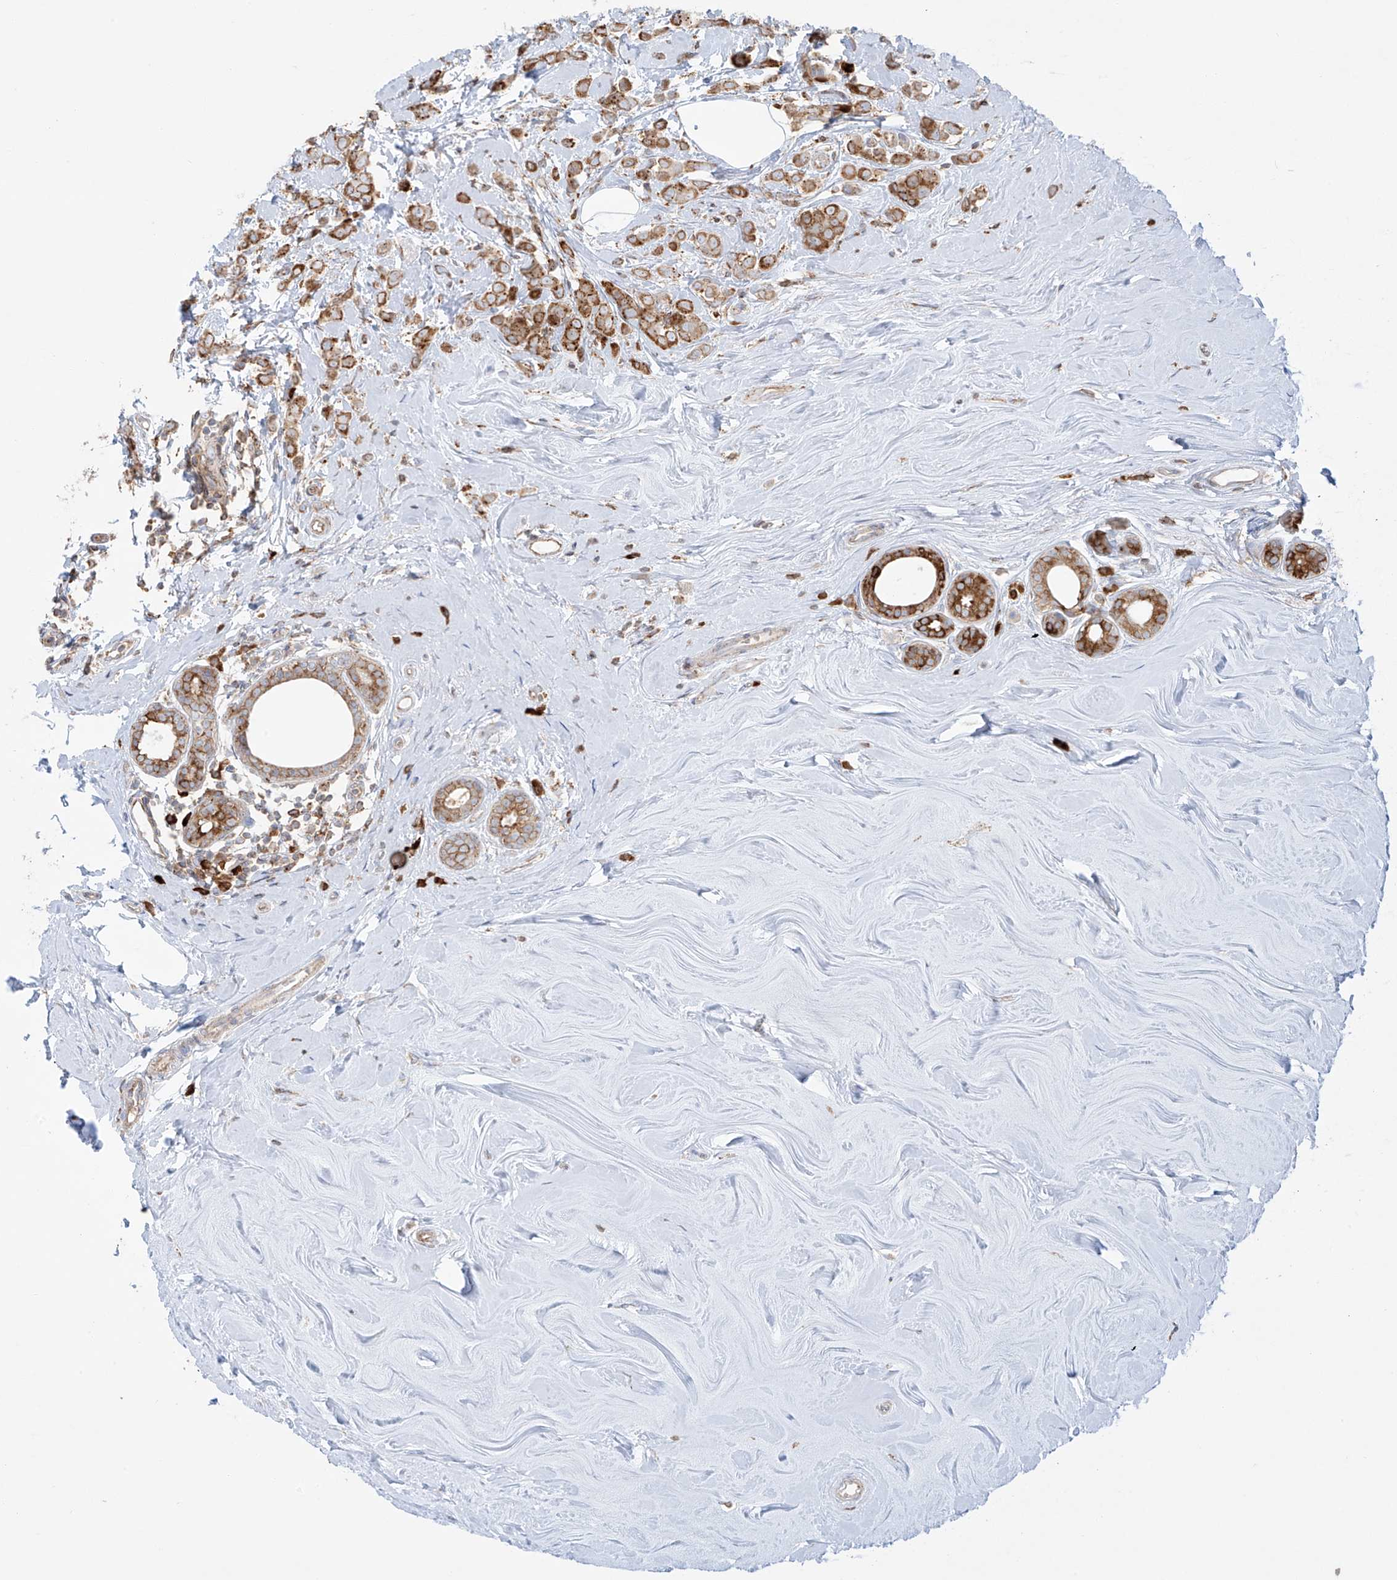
{"staining": {"intensity": "moderate", "quantity": ">75%", "location": "cytoplasmic/membranous"}, "tissue": "breast cancer", "cell_type": "Tumor cells", "image_type": "cancer", "snomed": [{"axis": "morphology", "description": "Lobular carcinoma"}, {"axis": "topography", "description": "Breast"}], "caption": "Protein expression by immunohistochemistry demonstrates moderate cytoplasmic/membranous positivity in about >75% of tumor cells in breast cancer (lobular carcinoma).", "gene": "MX1", "patient": {"sex": "female", "age": 47}}